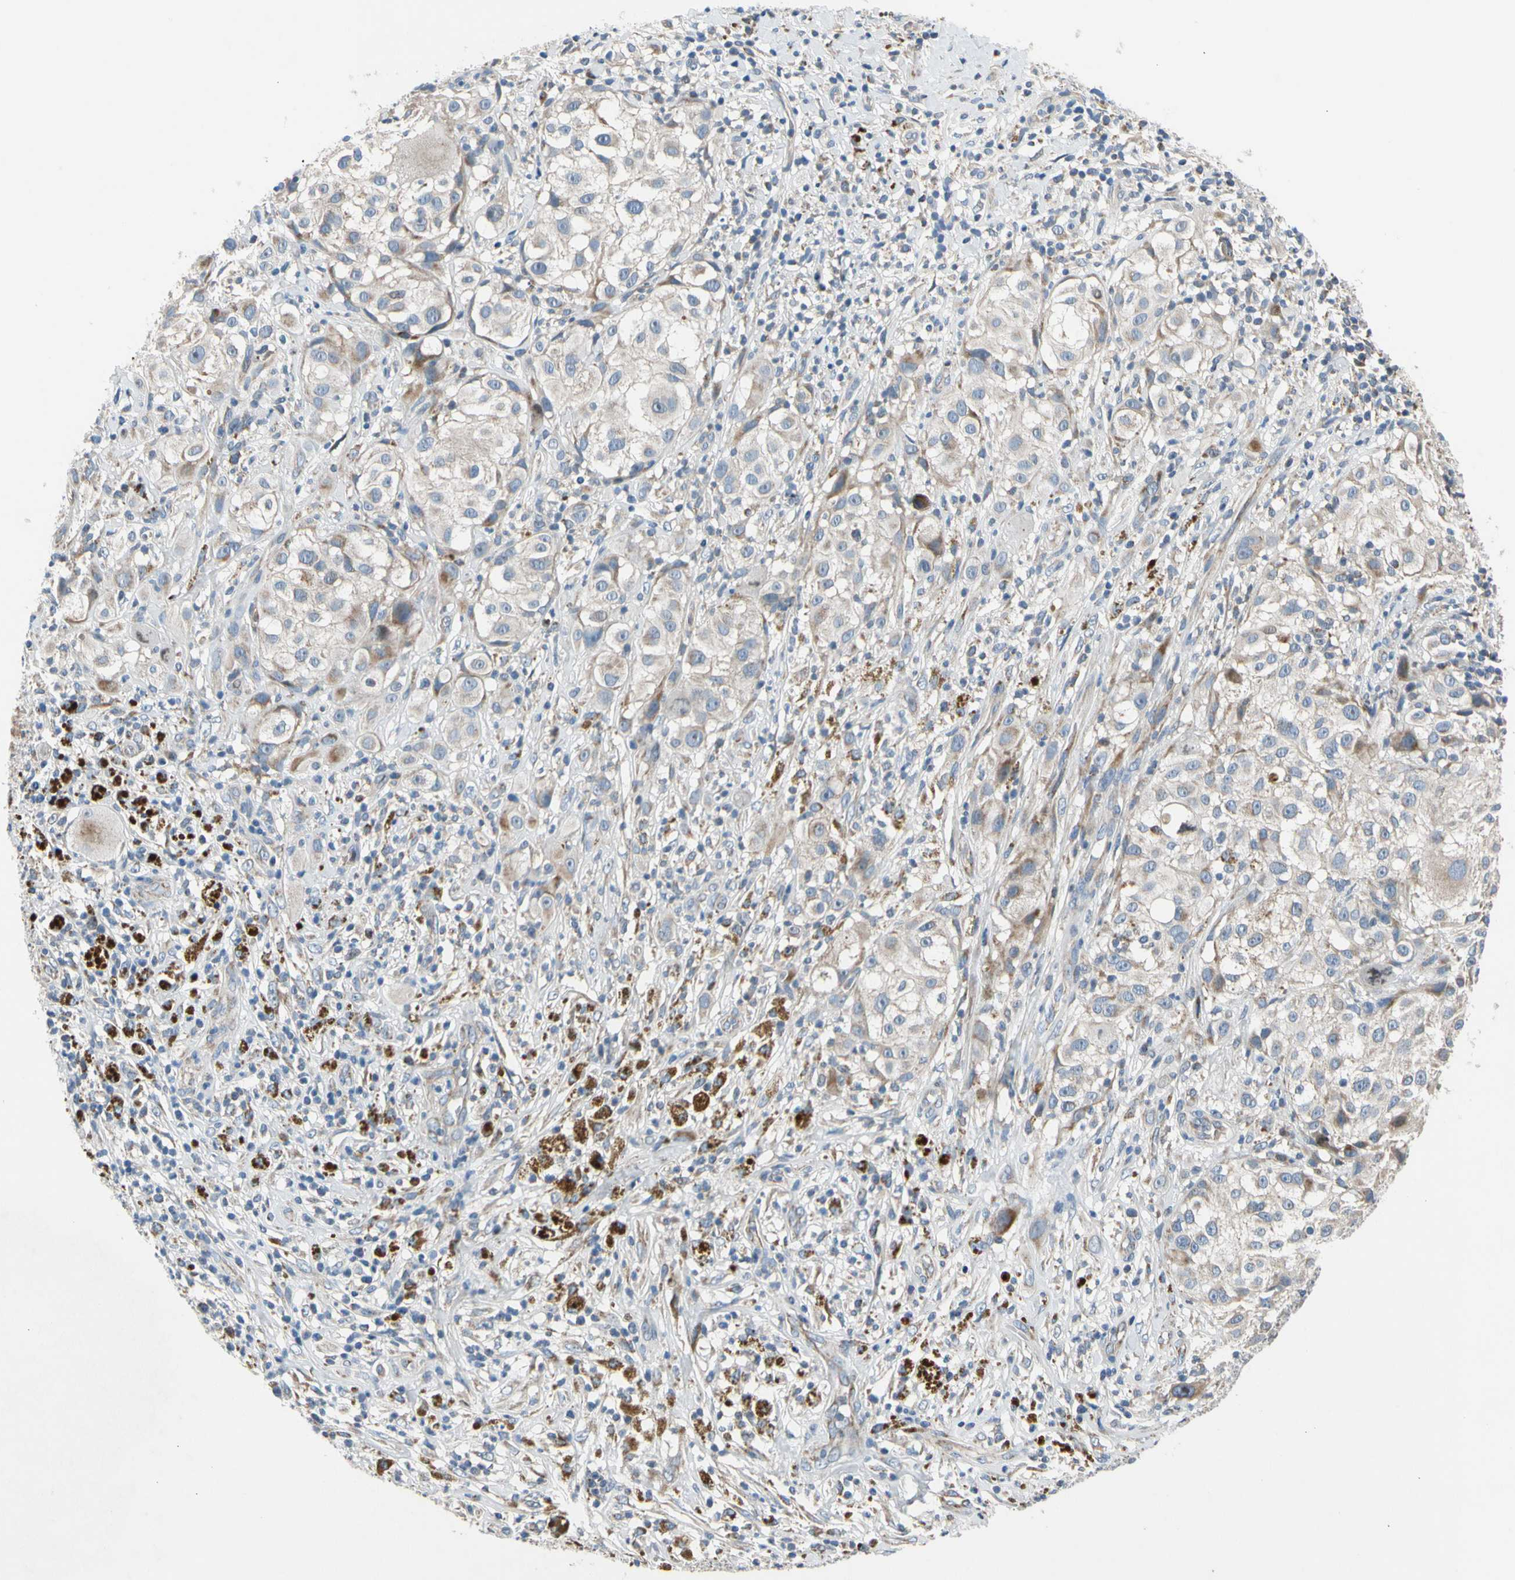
{"staining": {"intensity": "weak", "quantity": "25%-75%", "location": "cytoplasmic/membranous"}, "tissue": "melanoma", "cell_type": "Tumor cells", "image_type": "cancer", "snomed": [{"axis": "morphology", "description": "Necrosis, NOS"}, {"axis": "morphology", "description": "Malignant melanoma, NOS"}, {"axis": "topography", "description": "Skin"}], "caption": "Melanoma stained with immunohistochemistry demonstrates weak cytoplasmic/membranous staining in about 25%-75% of tumor cells. The staining was performed using DAB, with brown indicating positive protein expression. Nuclei are stained blue with hematoxylin.", "gene": "NPHP3", "patient": {"sex": "female", "age": 87}}